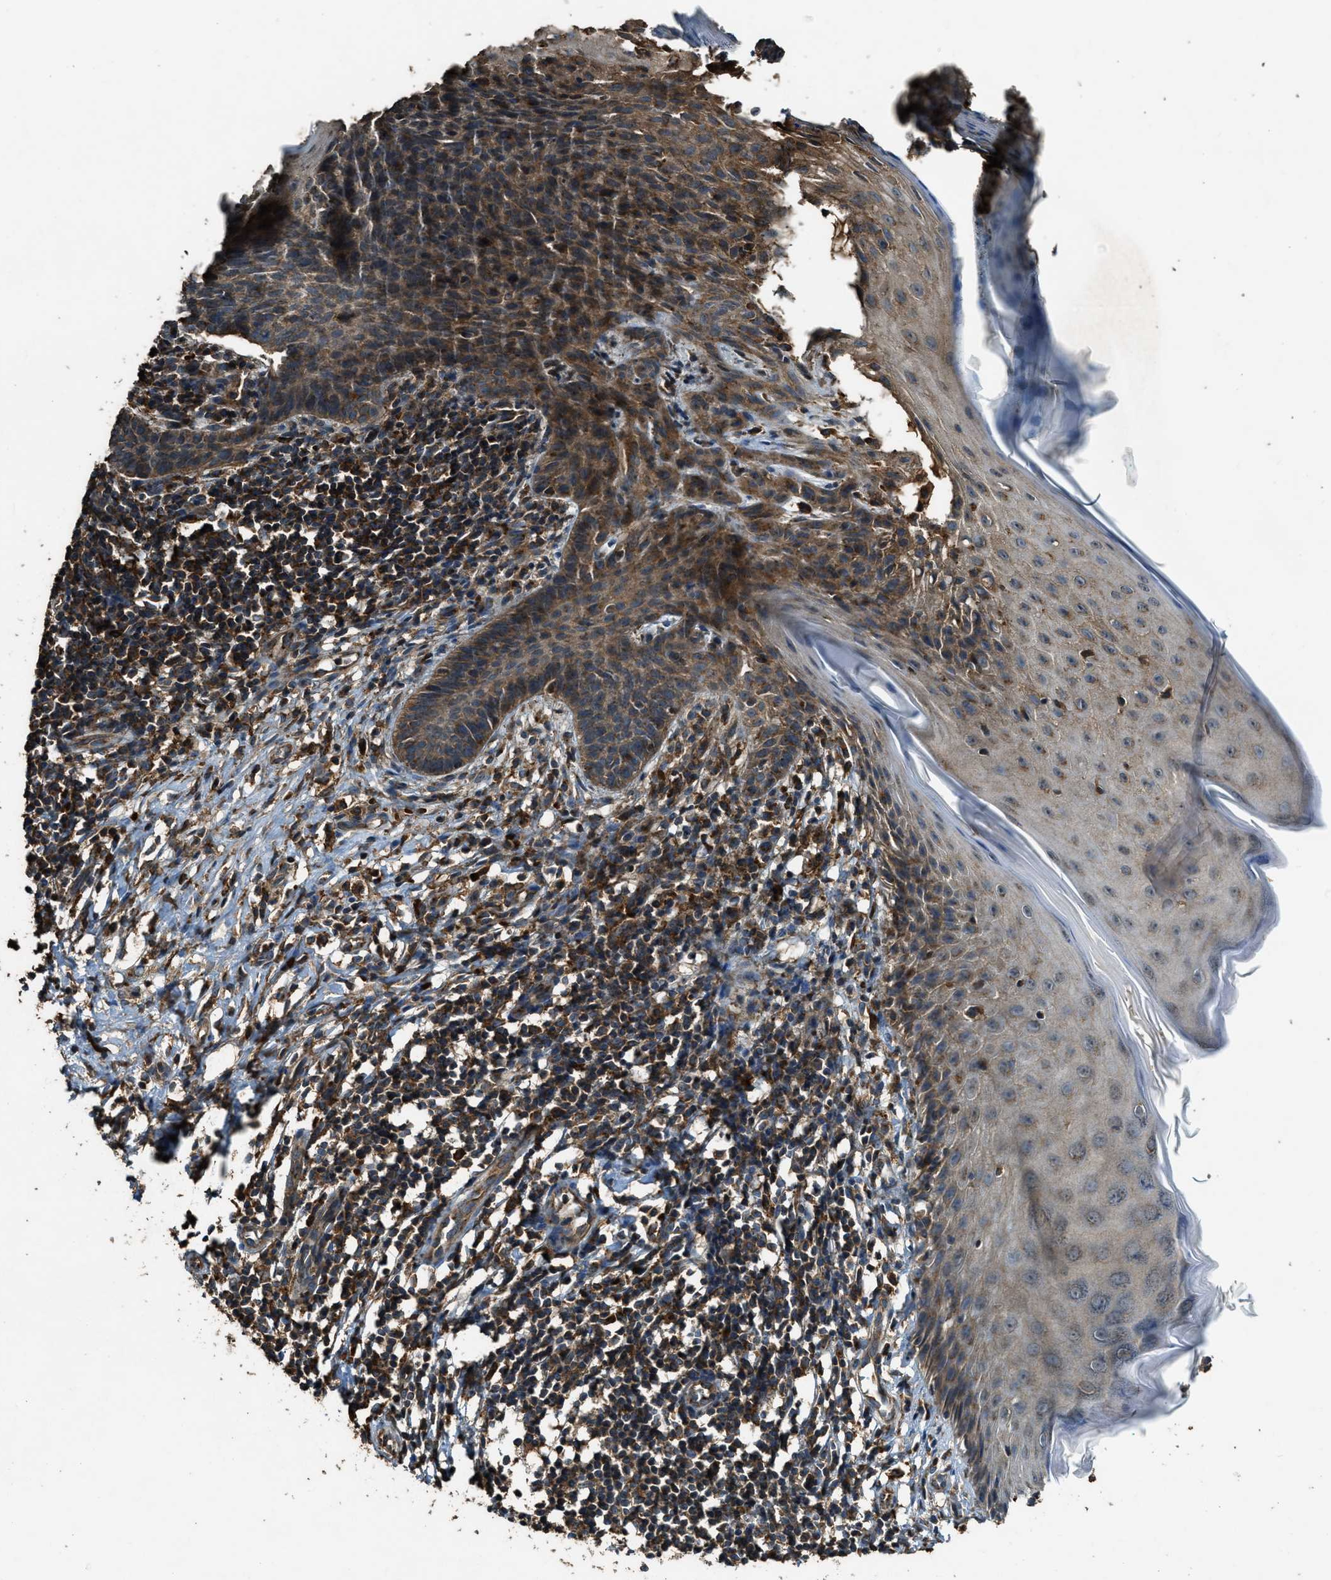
{"staining": {"intensity": "weak", "quantity": ">75%", "location": "cytoplasmic/membranous"}, "tissue": "skin cancer", "cell_type": "Tumor cells", "image_type": "cancer", "snomed": [{"axis": "morphology", "description": "Basal cell carcinoma"}, {"axis": "topography", "description": "Skin"}], "caption": "DAB immunohistochemical staining of human skin basal cell carcinoma displays weak cytoplasmic/membranous protein expression in approximately >75% of tumor cells.", "gene": "MAP3K8", "patient": {"sex": "male", "age": 60}}